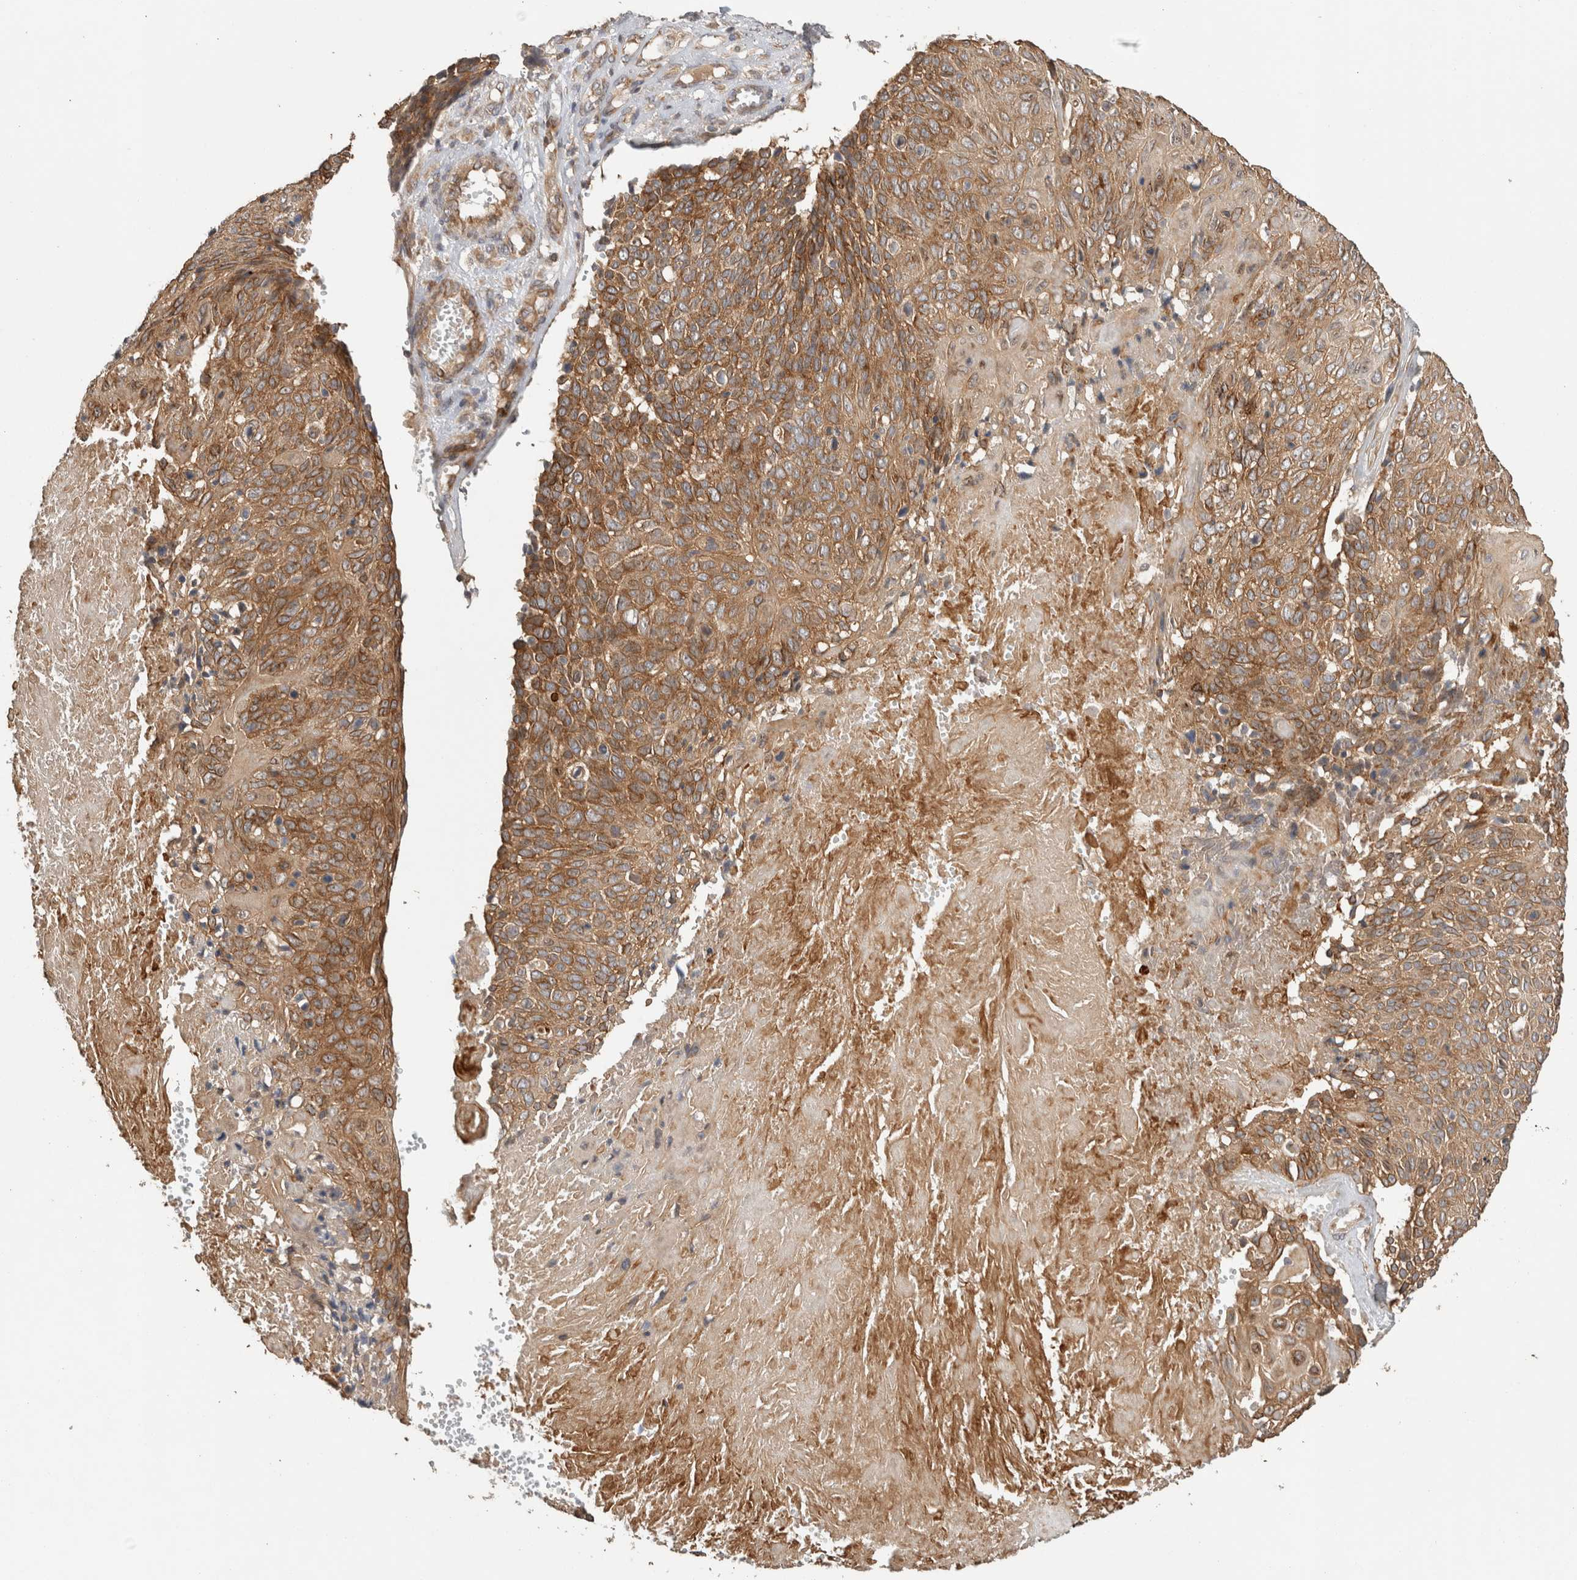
{"staining": {"intensity": "moderate", "quantity": ">75%", "location": "cytoplasmic/membranous"}, "tissue": "cervical cancer", "cell_type": "Tumor cells", "image_type": "cancer", "snomed": [{"axis": "morphology", "description": "Squamous cell carcinoma, NOS"}, {"axis": "topography", "description": "Cervix"}], "caption": "Cervical cancer stained with a brown dye shows moderate cytoplasmic/membranous positive staining in about >75% of tumor cells.", "gene": "PUM1", "patient": {"sex": "female", "age": 74}}